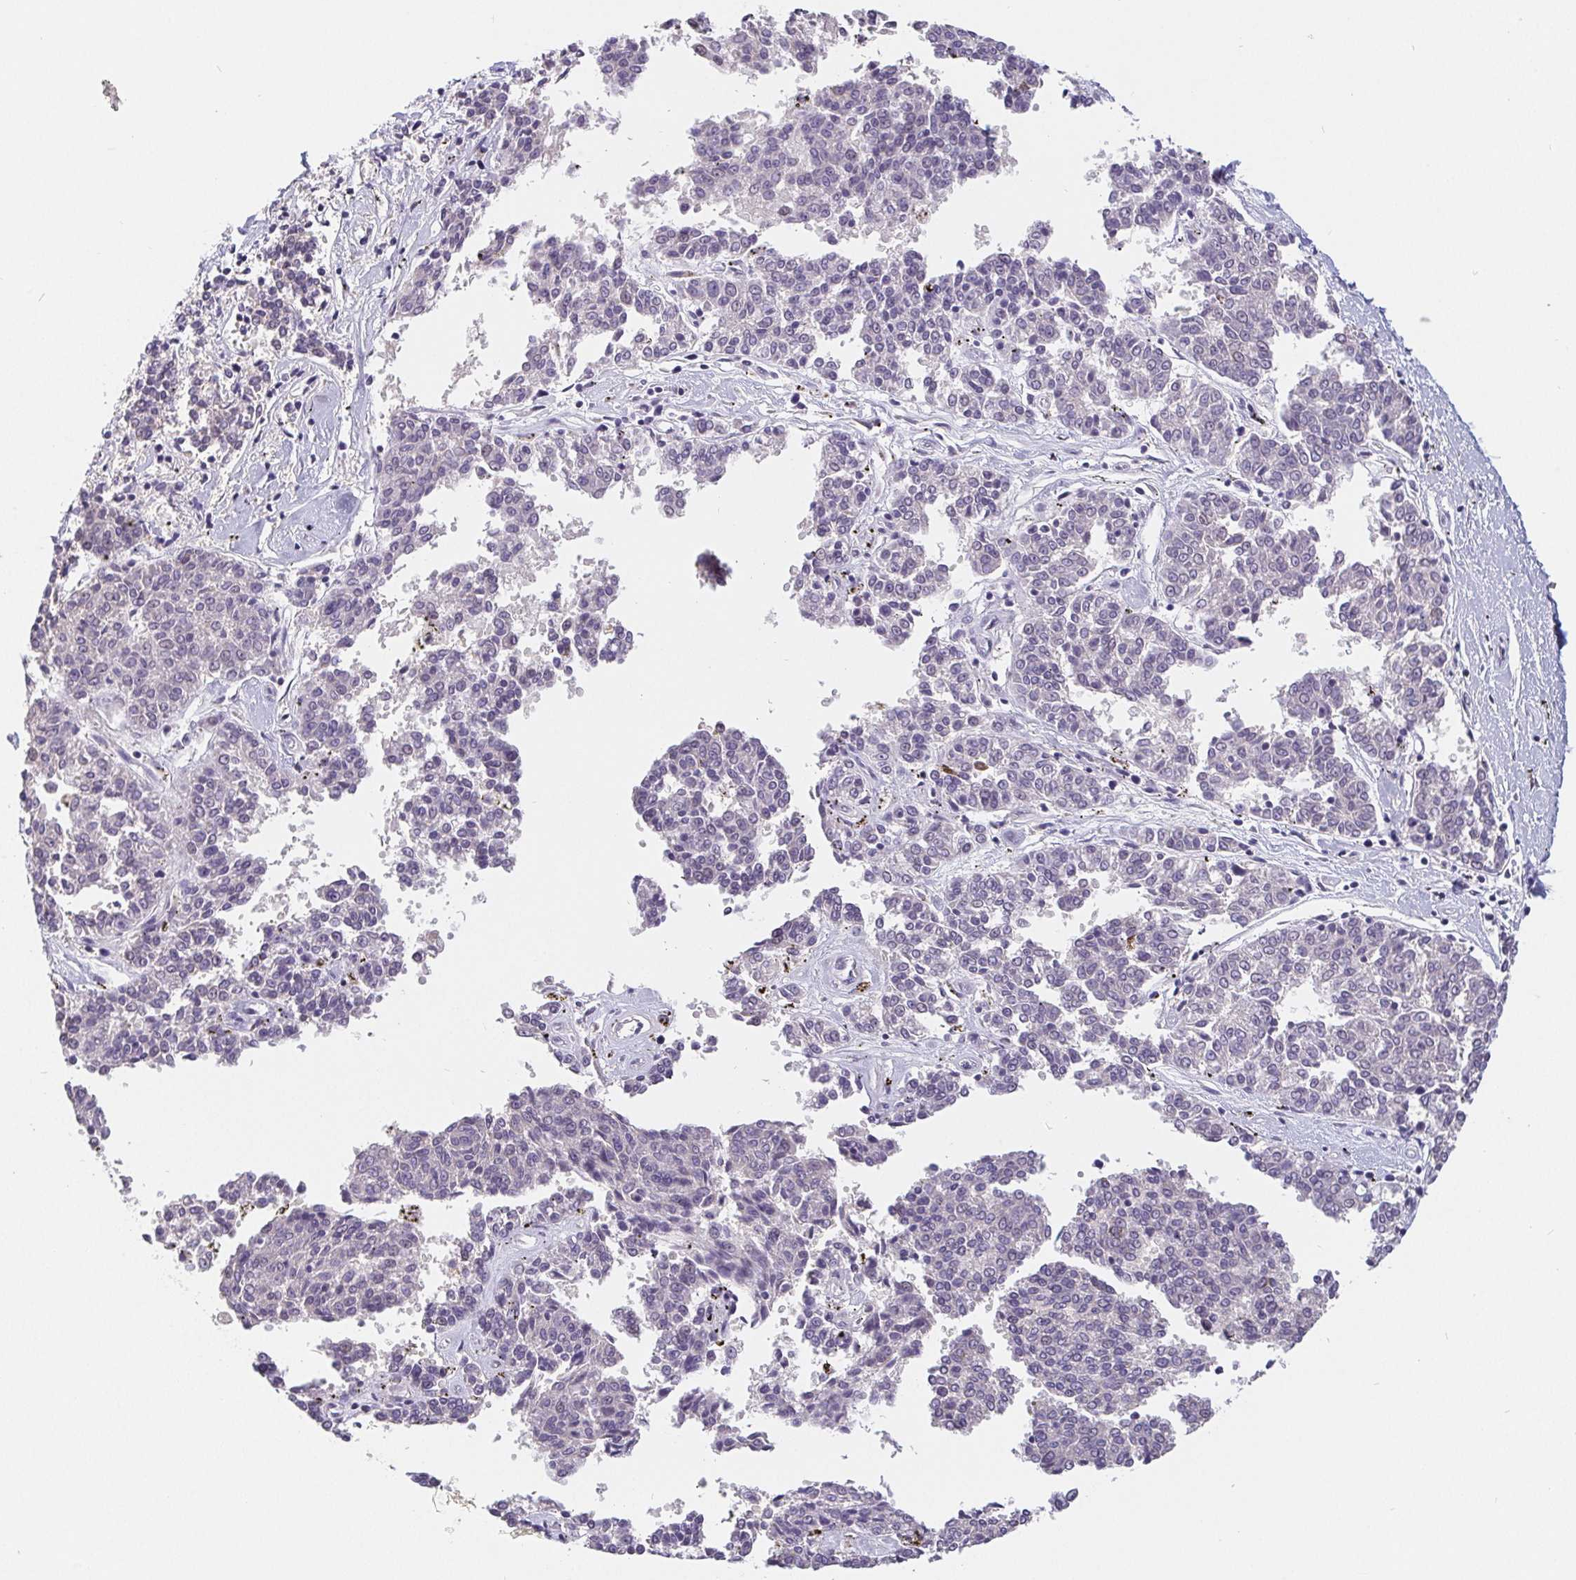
{"staining": {"intensity": "negative", "quantity": "none", "location": "none"}, "tissue": "melanoma", "cell_type": "Tumor cells", "image_type": "cancer", "snomed": [{"axis": "morphology", "description": "Malignant melanoma, NOS"}, {"axis": "topography", "description": "Skin"}], "caption": "Malignant melanoma stained for a protein using immunohistochemistry reveals no expression tumor cells.", "gene": "POU2F1", "patient": {"sex": "female", "age": 72}}